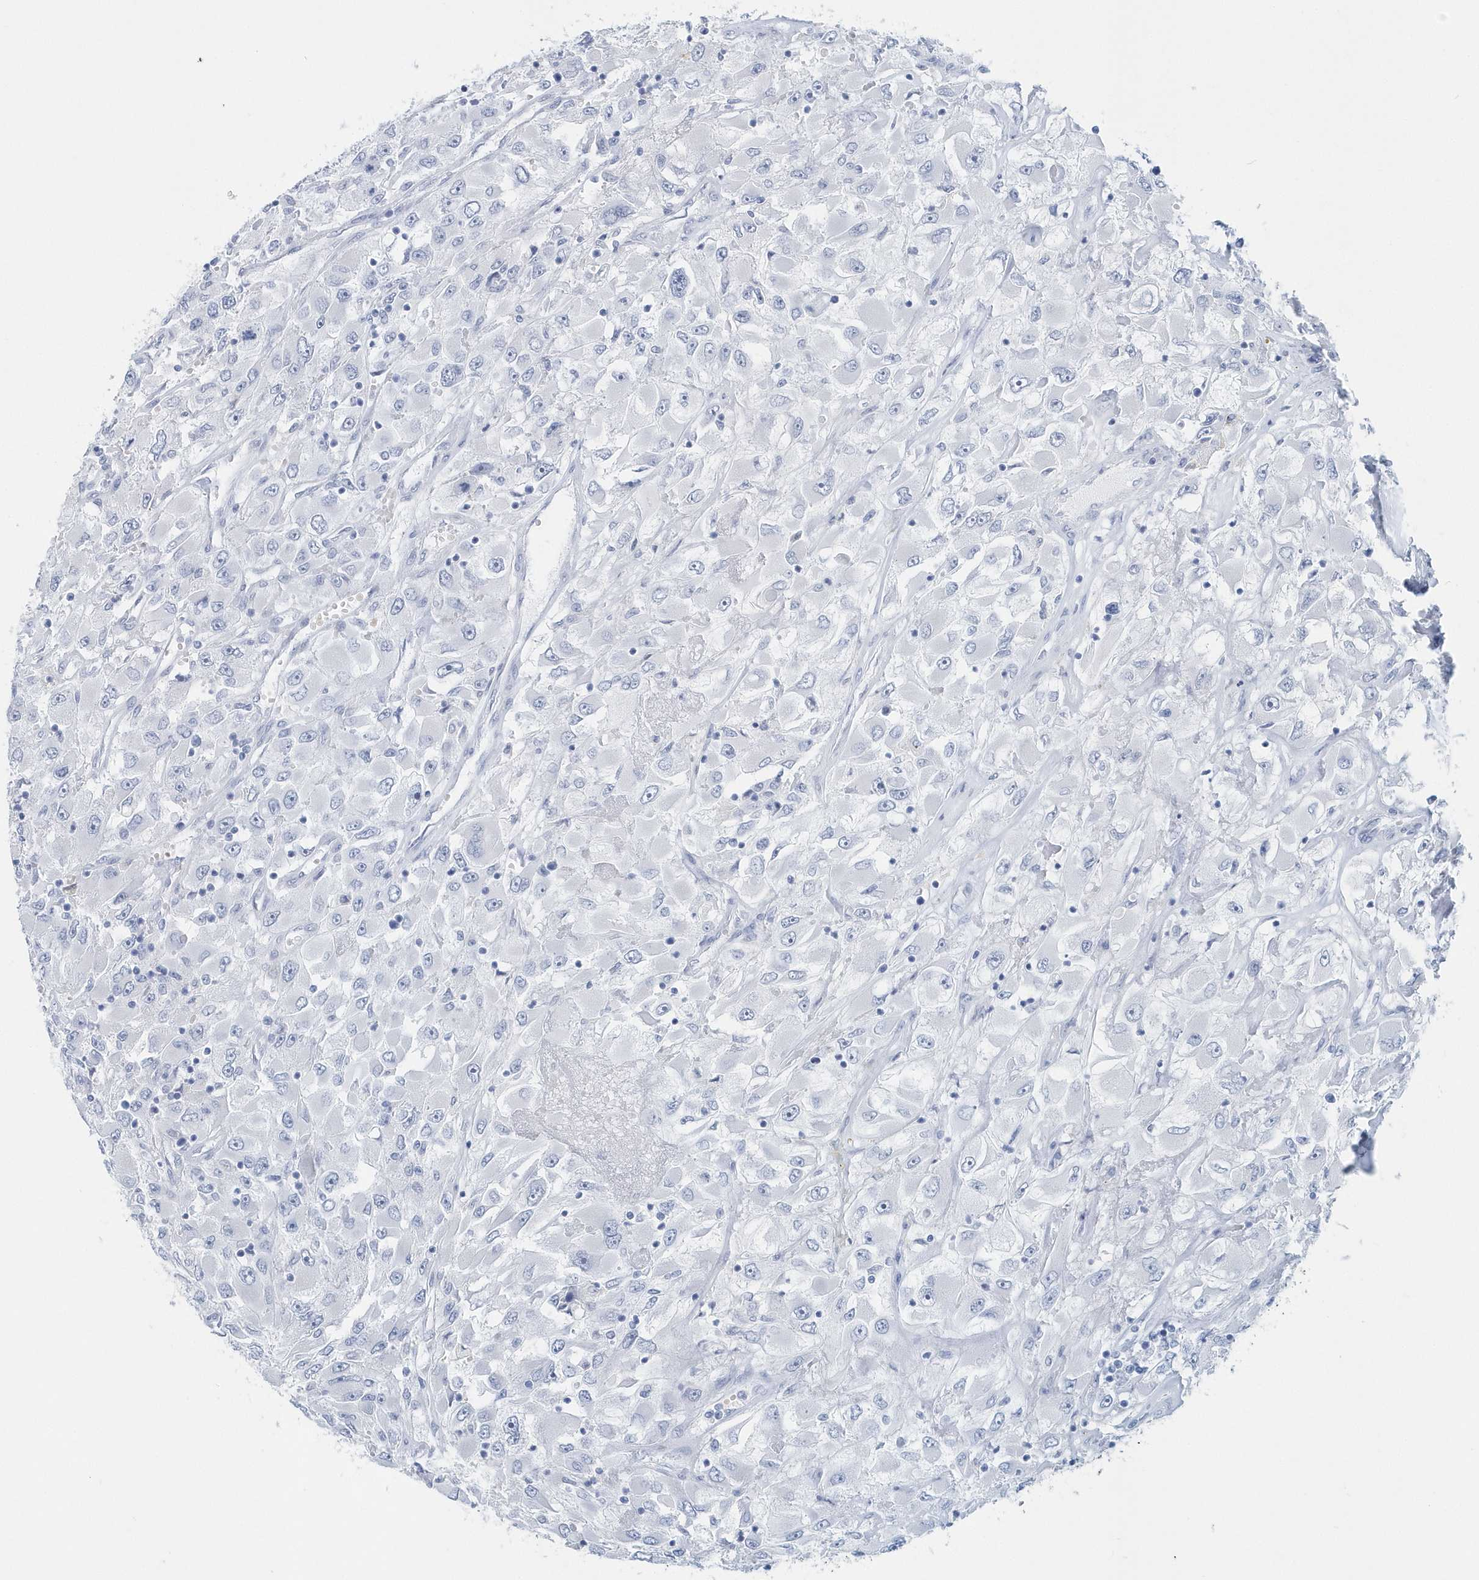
{"staining": {"intensity": "negative", "quantity": "none", "location": "none"}, "tissue": "renal cancer", "cell_type": "Tumor cells", "image_type": "cancer", "snomed": [{"axis": "morphology", "description": "Adenocarcinoma, NOS"}, {"axis": "topography", "description": "Kidney"}], "caption": "Immunohistochemistry of renal cancer (adenocarcinoma) demonstrates no positivity in tumor cells.", "gene": "PTPRO", "patient": {"sex": "female", "age": 52}}